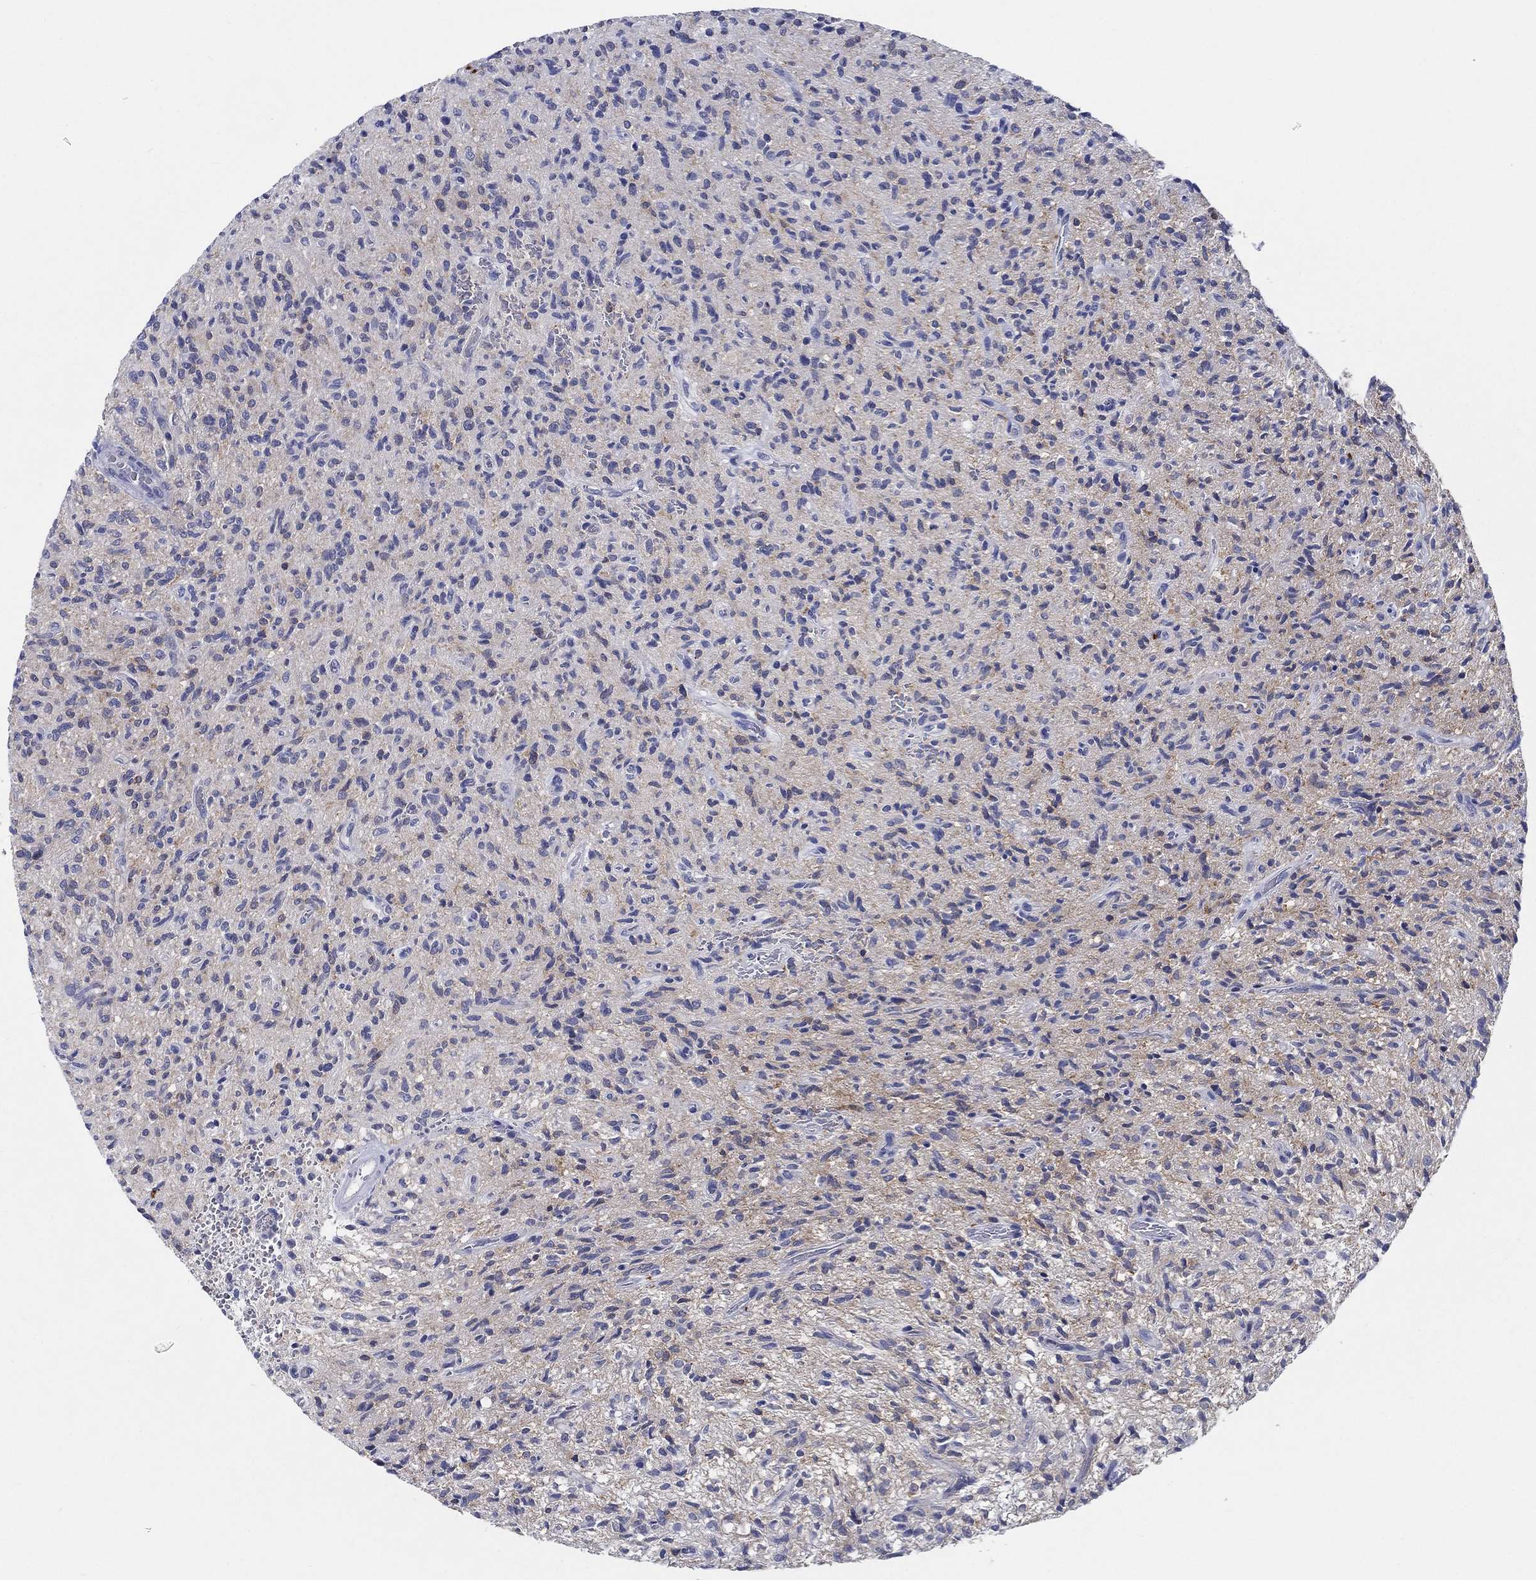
{"staining": {"intensity": "negative", "quantity": "none", "location": "none"}, "tissue": "glioma", "cell_type": "Tumor cells", "image_type": "cancer", "snomed": [{"axis": "morphology", "description": "Glioma, malignant, High grade"}, {"axis": "topography", "description": "Brain"}], "caption": "IHC of high-grade glioma (malignant) demonstrates no expression in tumor cells.", "gene": "RAP1GAP", "patient": {"sex": "male", "age": 64}}